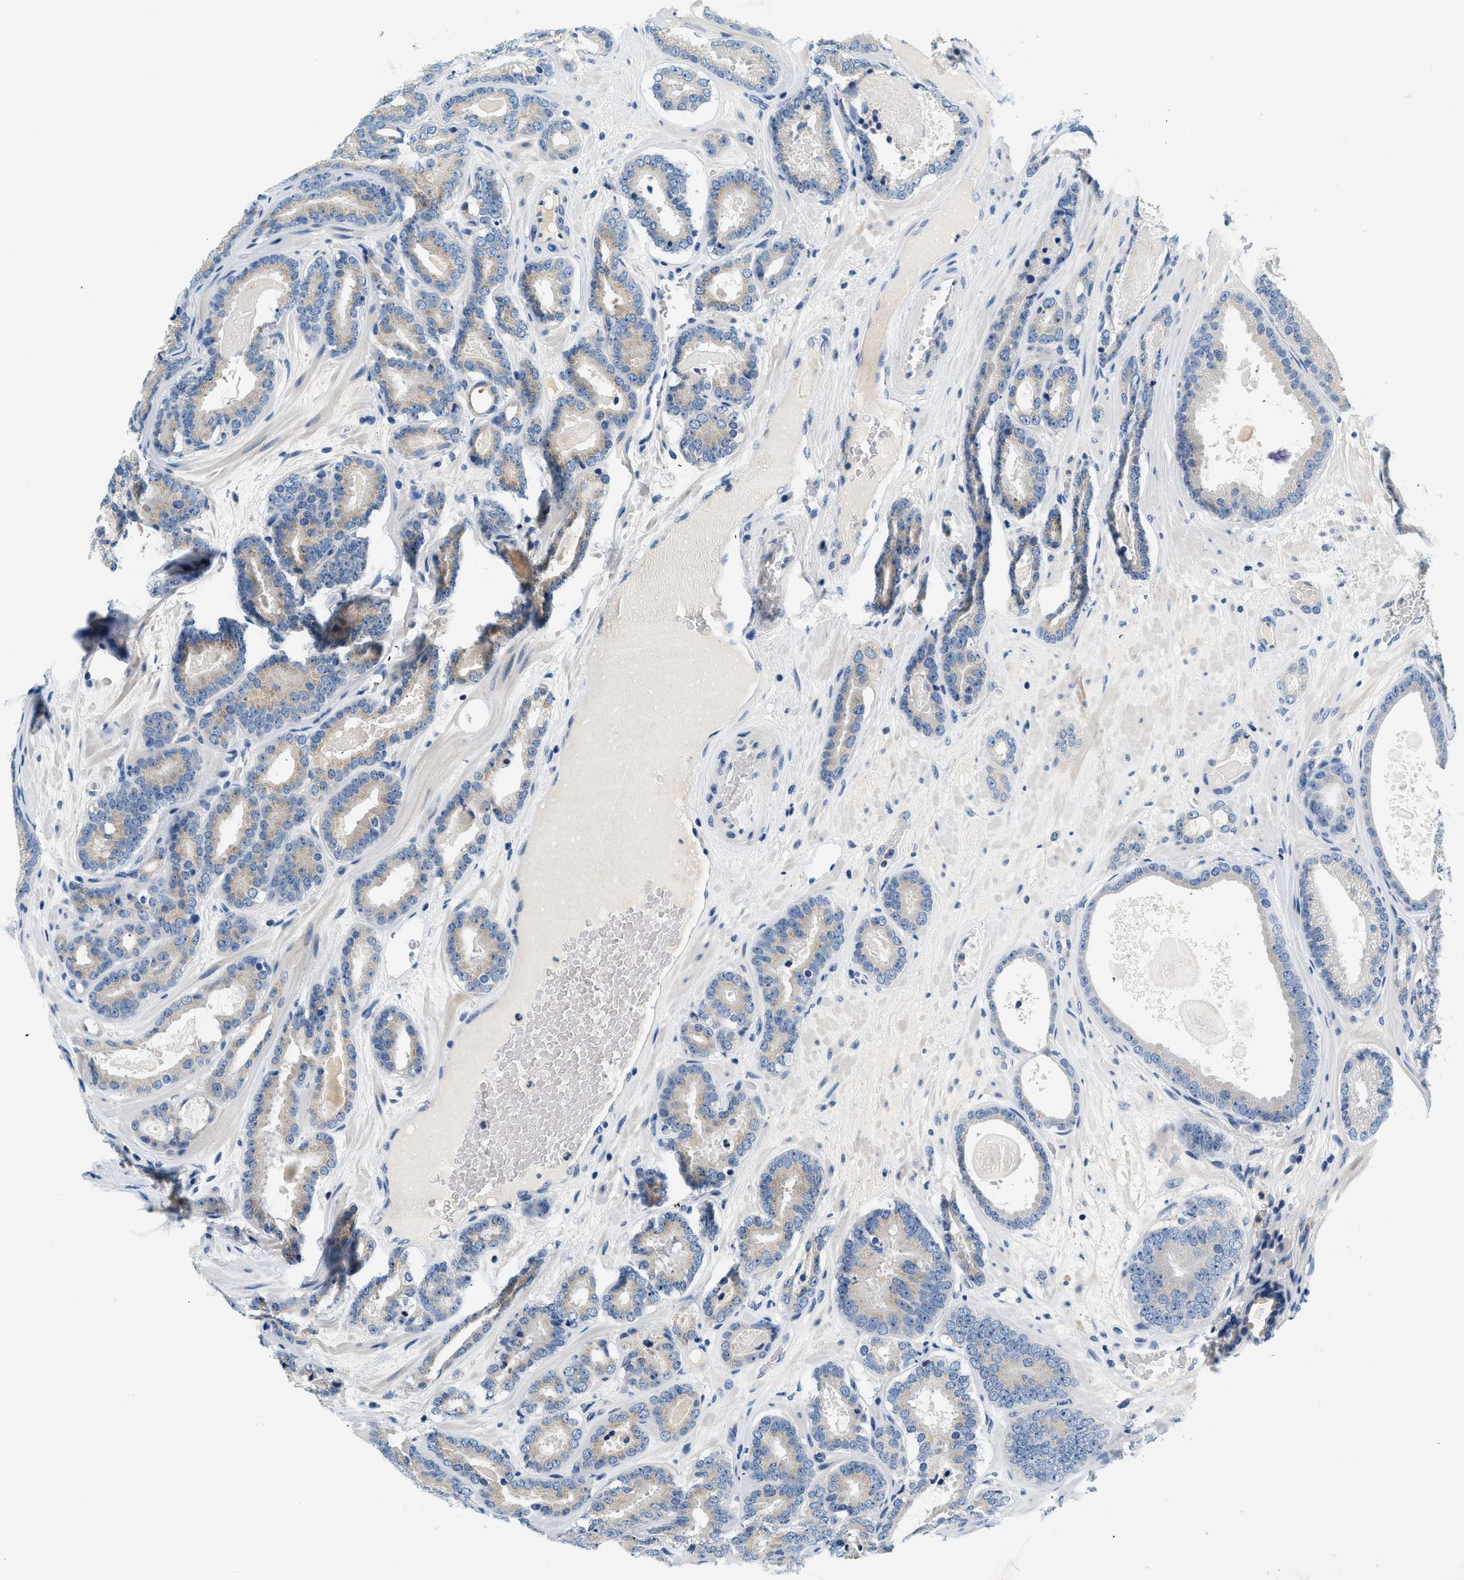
{"staining": {"intensity": "weak", "quantity": "<25%", "location": "cytoplasmic/membranous"}, "tissue": "prostate cancer", "cell_type": "Tumor cells", "image_type": "cancer", "snomed": [{"axis": "morphology", "description": "Adenocarcinoma, High grade"}, {"axis": "topography", "description": "Prostate"}], "caption": "IHC of human prostate cancer (high-grade adenocarcinoma) reveals no staining in tumor cells.", "gene": "SLC35E1", "patient": {"sex": "male", "age": 60}}